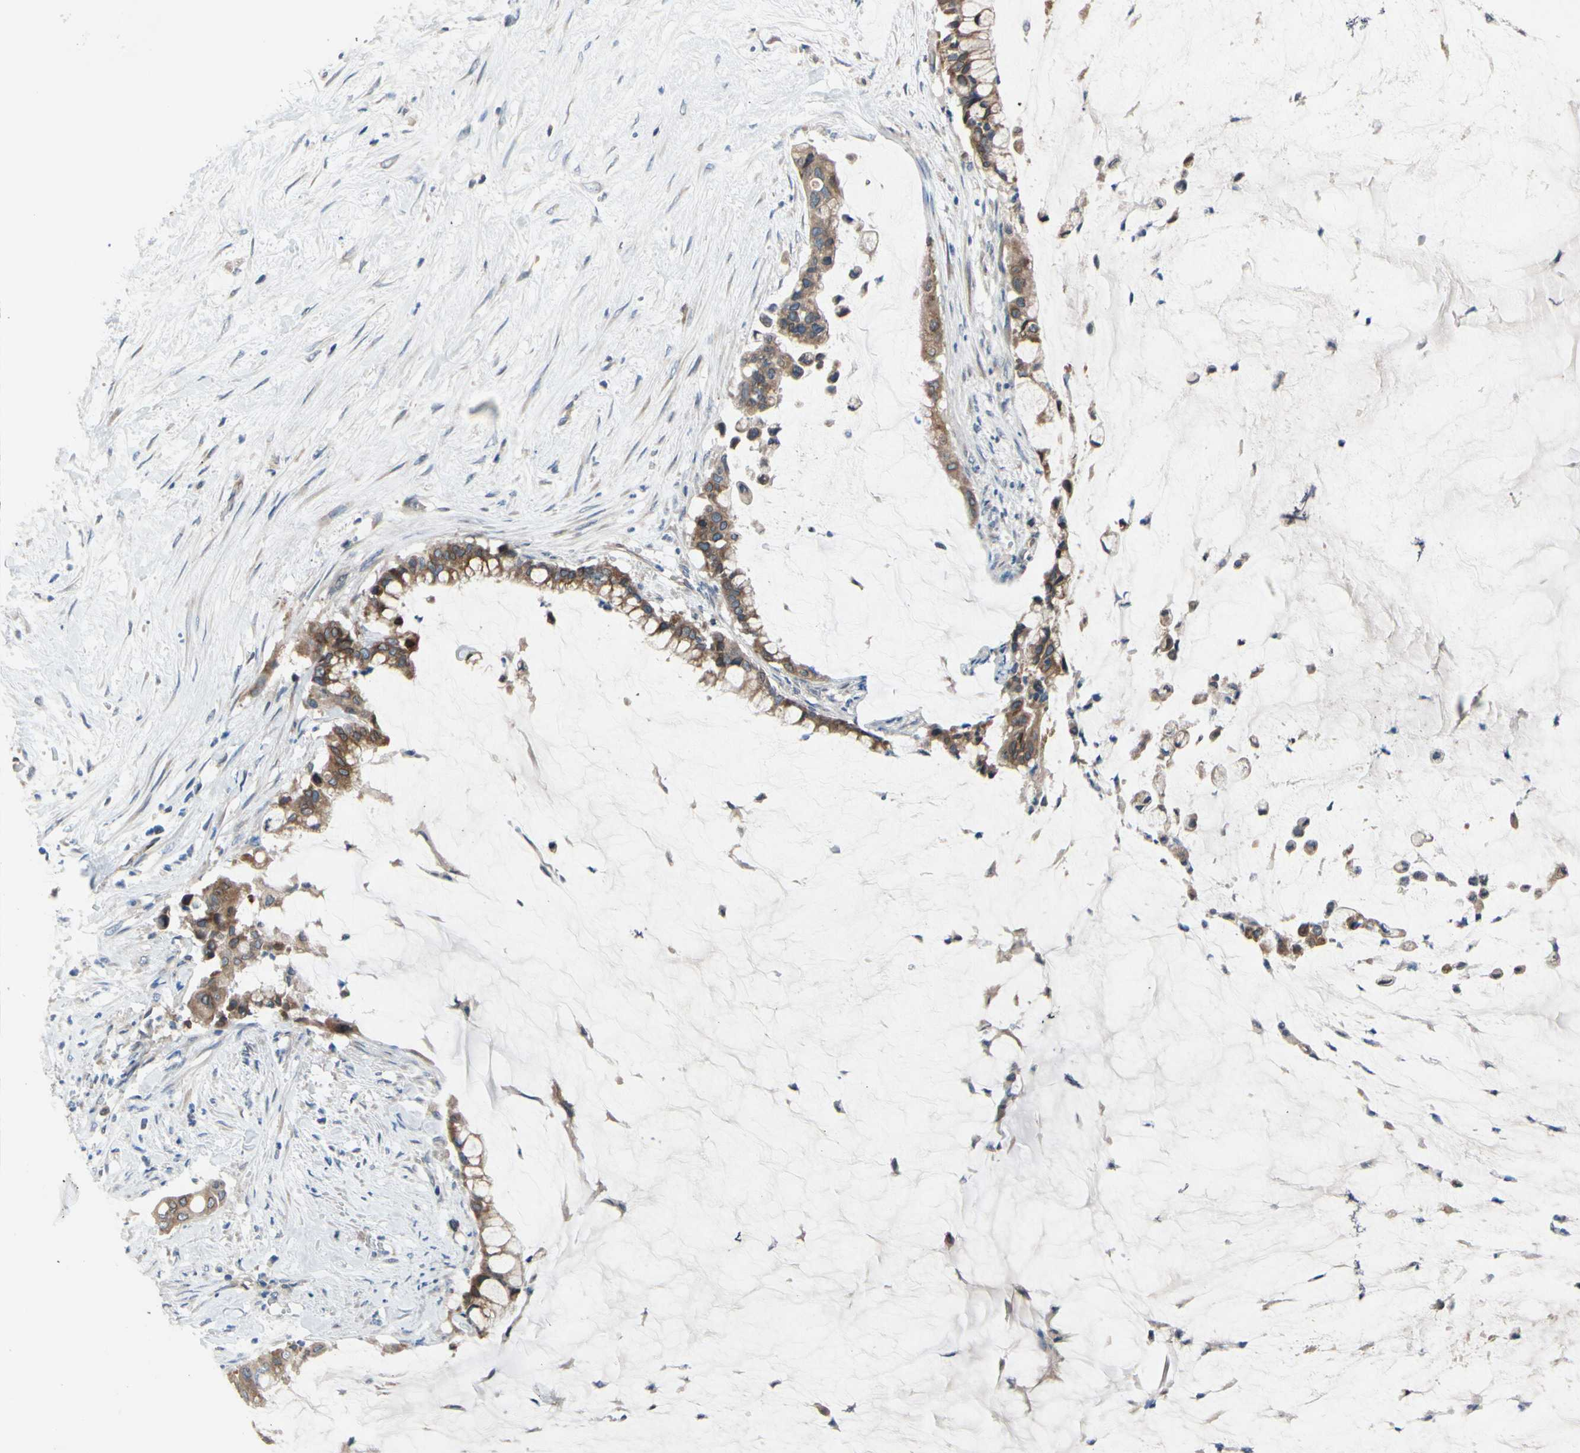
{"staining": {"intensity": "moderate", "quantity": ">75%", "location": "cytoplasmic/membranous"}, "tissue": "pancreatic cancer", "cell_type": "Tumor cells", "image_type": "cancer", "snomed": [{"axis": "morphology", "description": "Adenocarcinoma, NOS"}, {"axis": "topography", "description": "Pancreas"}], "caption": "Pancreatic cancer stained for a protein exhibits moderate cytoplasmic/membranous positivity in tumor cells.", "gene": "PRXL2A", "patient": {"sex": "male", "age": 41}}